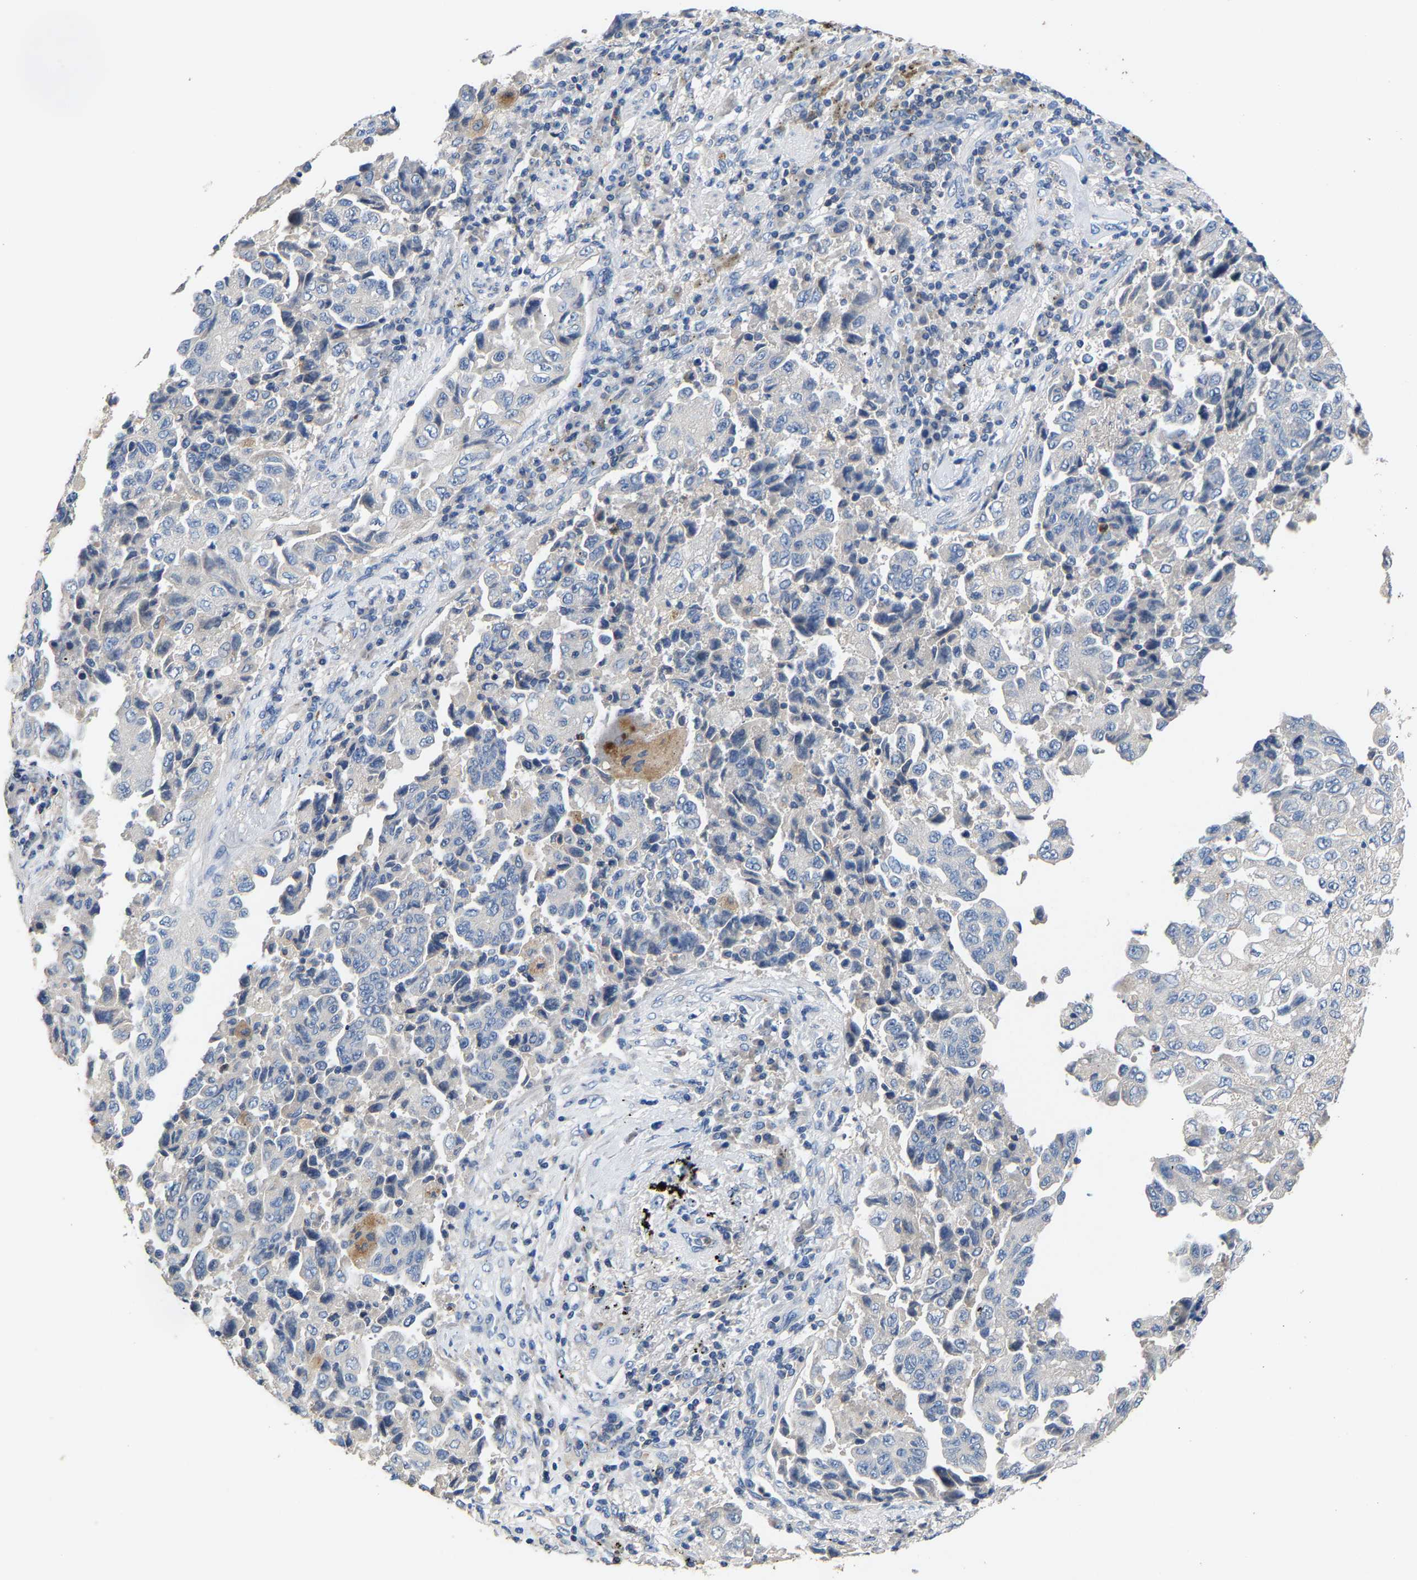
{"staining": {"intensity": "negative", "quantity": "none", "location": "none"}, "tissue": "lung cancer", "cell_type": "Tumor cells", "image_type": "cancer", "snomed": [{"axis": "morphology", "description": "Adenocarcinoma, NOS"}, {"axis": "topography", "description": "Lung"}], "caption": "This is an immunohistochemistry photomicrograph of human lung cancer (adenocarcinoma). There is no positivity in tumor cells.", "gene": "CCDC171", "patient": {"sex": "female", "age": 51}}